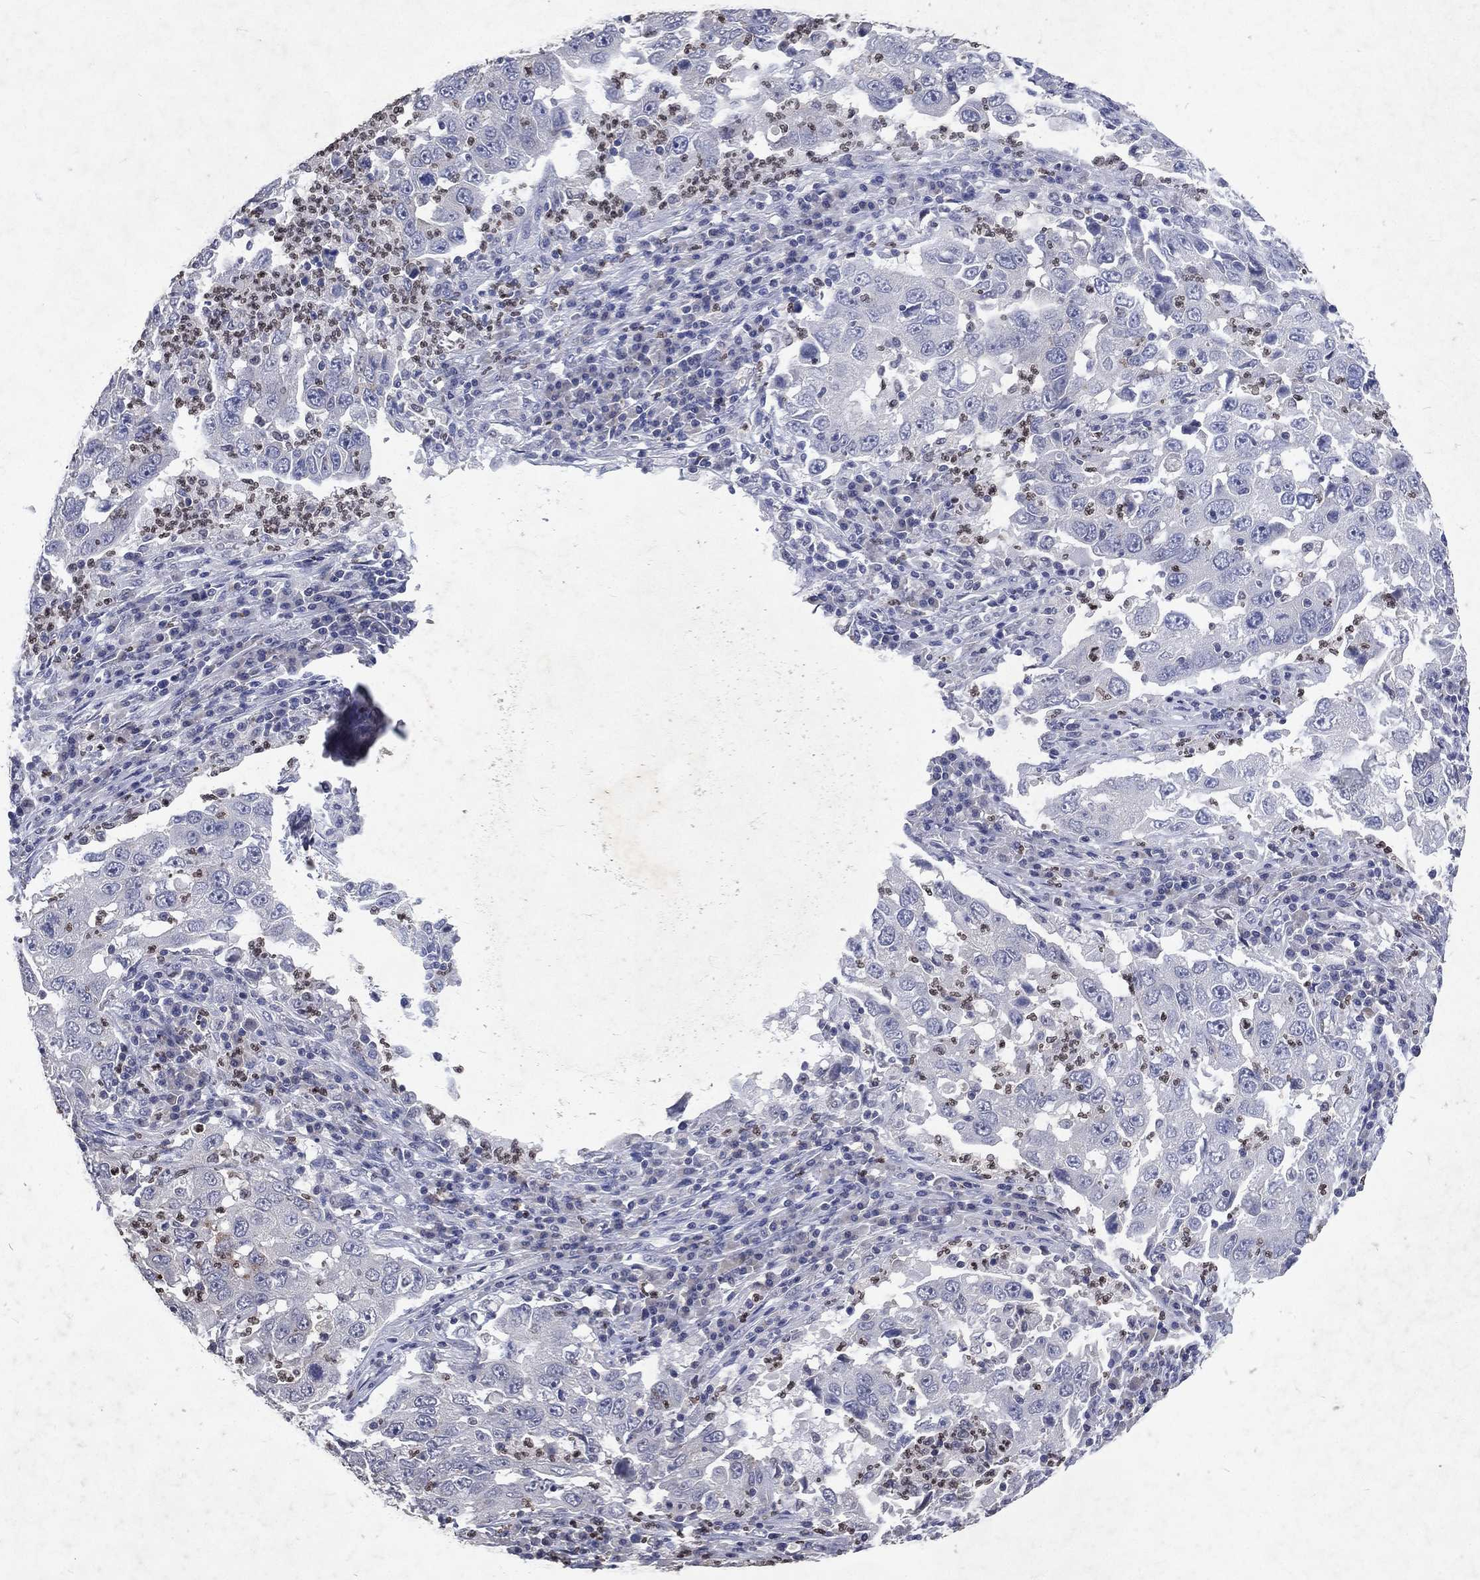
{"staining": {"intensity": "negative", "quantity": "none", "location": "none"}, "tissue": "lung cancer", "cell_type": "Tumor cells", "image_type": "cancer", "snomed": [{"axis": "morphology", "description": "Adenocarcinoma, NOS"}, {"axis": "topography", "description": "Lung"}], "caption": "A photomicrograph of lung cancer stained for a protein reveals no brown staining in tumor cells.", "gene": "SLC34A2", "patient": {"sex": "male", "age": 73}}